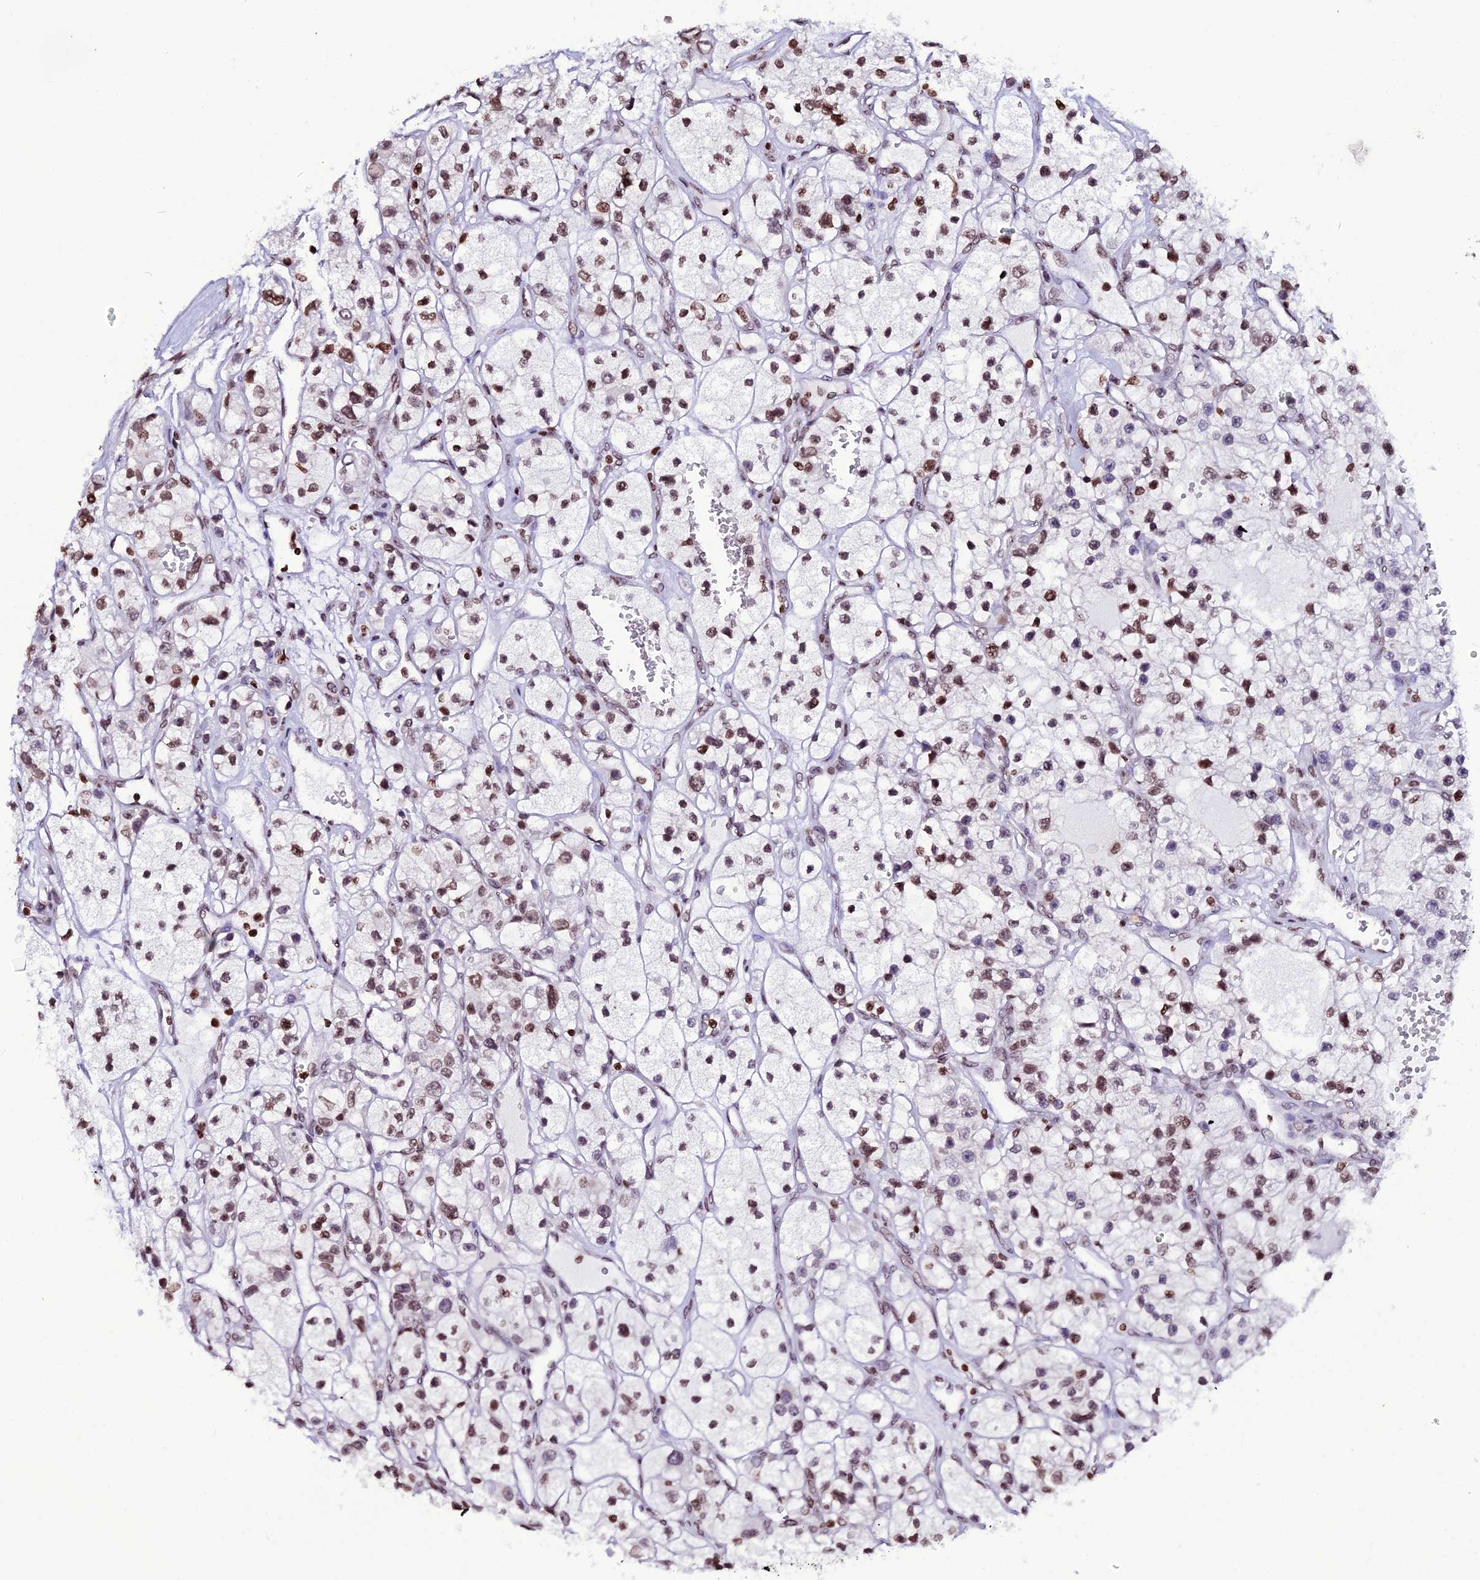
{"staining": {"intensity": "moderate", "quantity": ">75%", "location": "nuclear"}, "tissue": "renal cancer", "cell_type": "Tumor cells", "image_type": "cancer", "snomed": [{"axis": "morphology", "description": "Adenocarcinoma, NOS"}, {"axis": "topography", "description": "Kidney"}], "caption": "High-power microscopy captured an immunohistochemistry (IHC) image of renal cancer, revealing moderate nuclear expression in approximately >75% of tumor cells. (DAB IHC with brightfield microscopy, high magnification).", "gene": "MACROH2A2", "patient": {"sex": "female", "age": 57}}